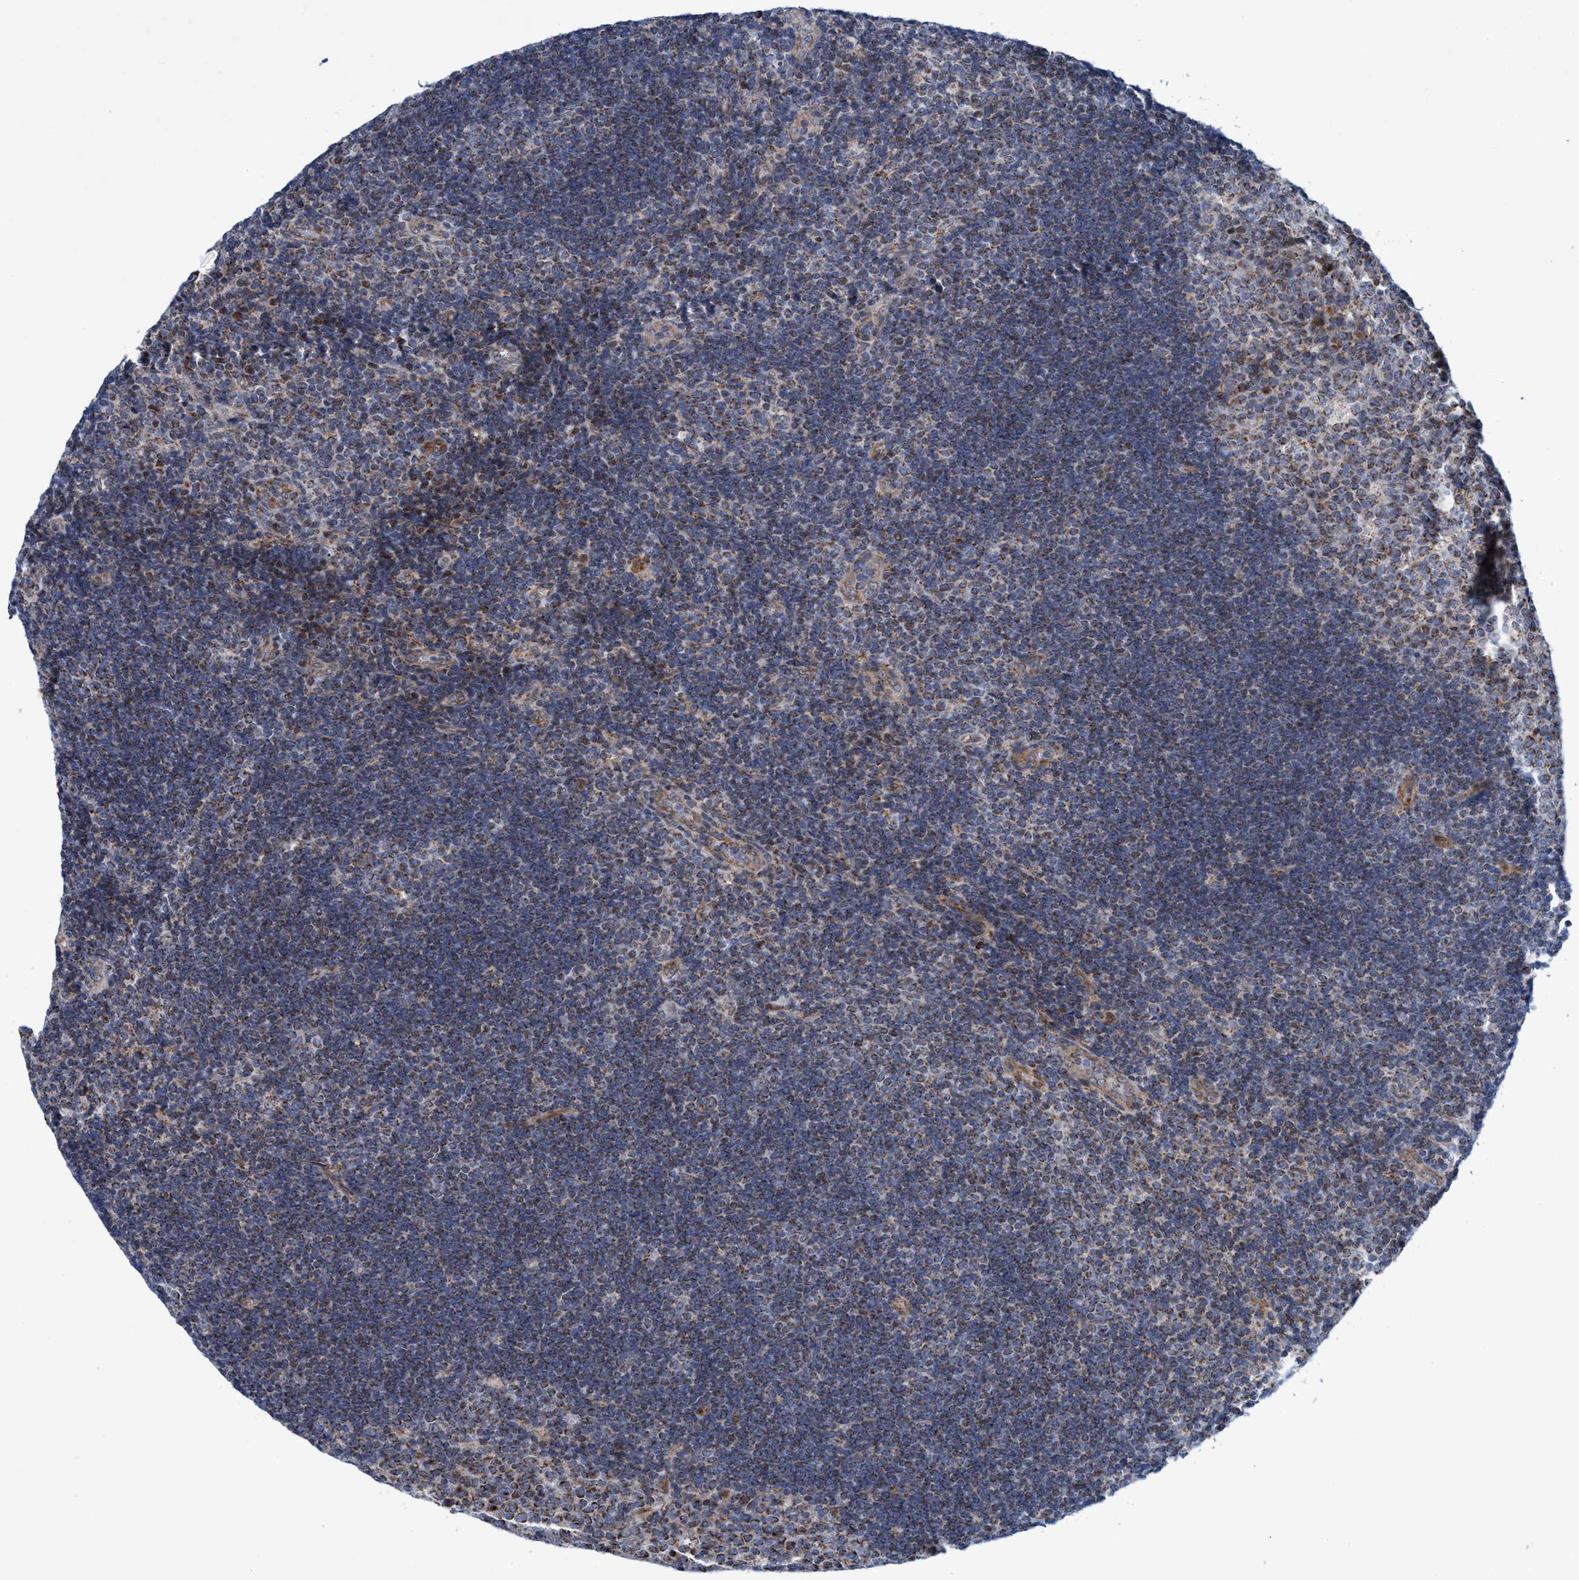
{"staining": {"intensity": "weak", "quantity": "25%-75%", "location": "cytoplasmic/membranous"}, "tissue": "lymph node", "cell_type": "Germinal center cells", "image_type": "normal", "snomed": [{"axis": "morphology", "description": "Normal tissue, NOS"}, {"axis": "topography", "description": "Lymph node"}, {"axis": "topography", "description": "Salivary gland"}], "caption": "Lymph node was stained to show a protein in brown. There is low levels of weak cytoplasmic/membranous staining in approximately 25%-75% of germinal center cells. Immunohistochemistry (ihc) stains the protein in brown and the nuclei are stained blue.", "gene": "POLR1F", "patient": {"sex": "male", "age": 8}}